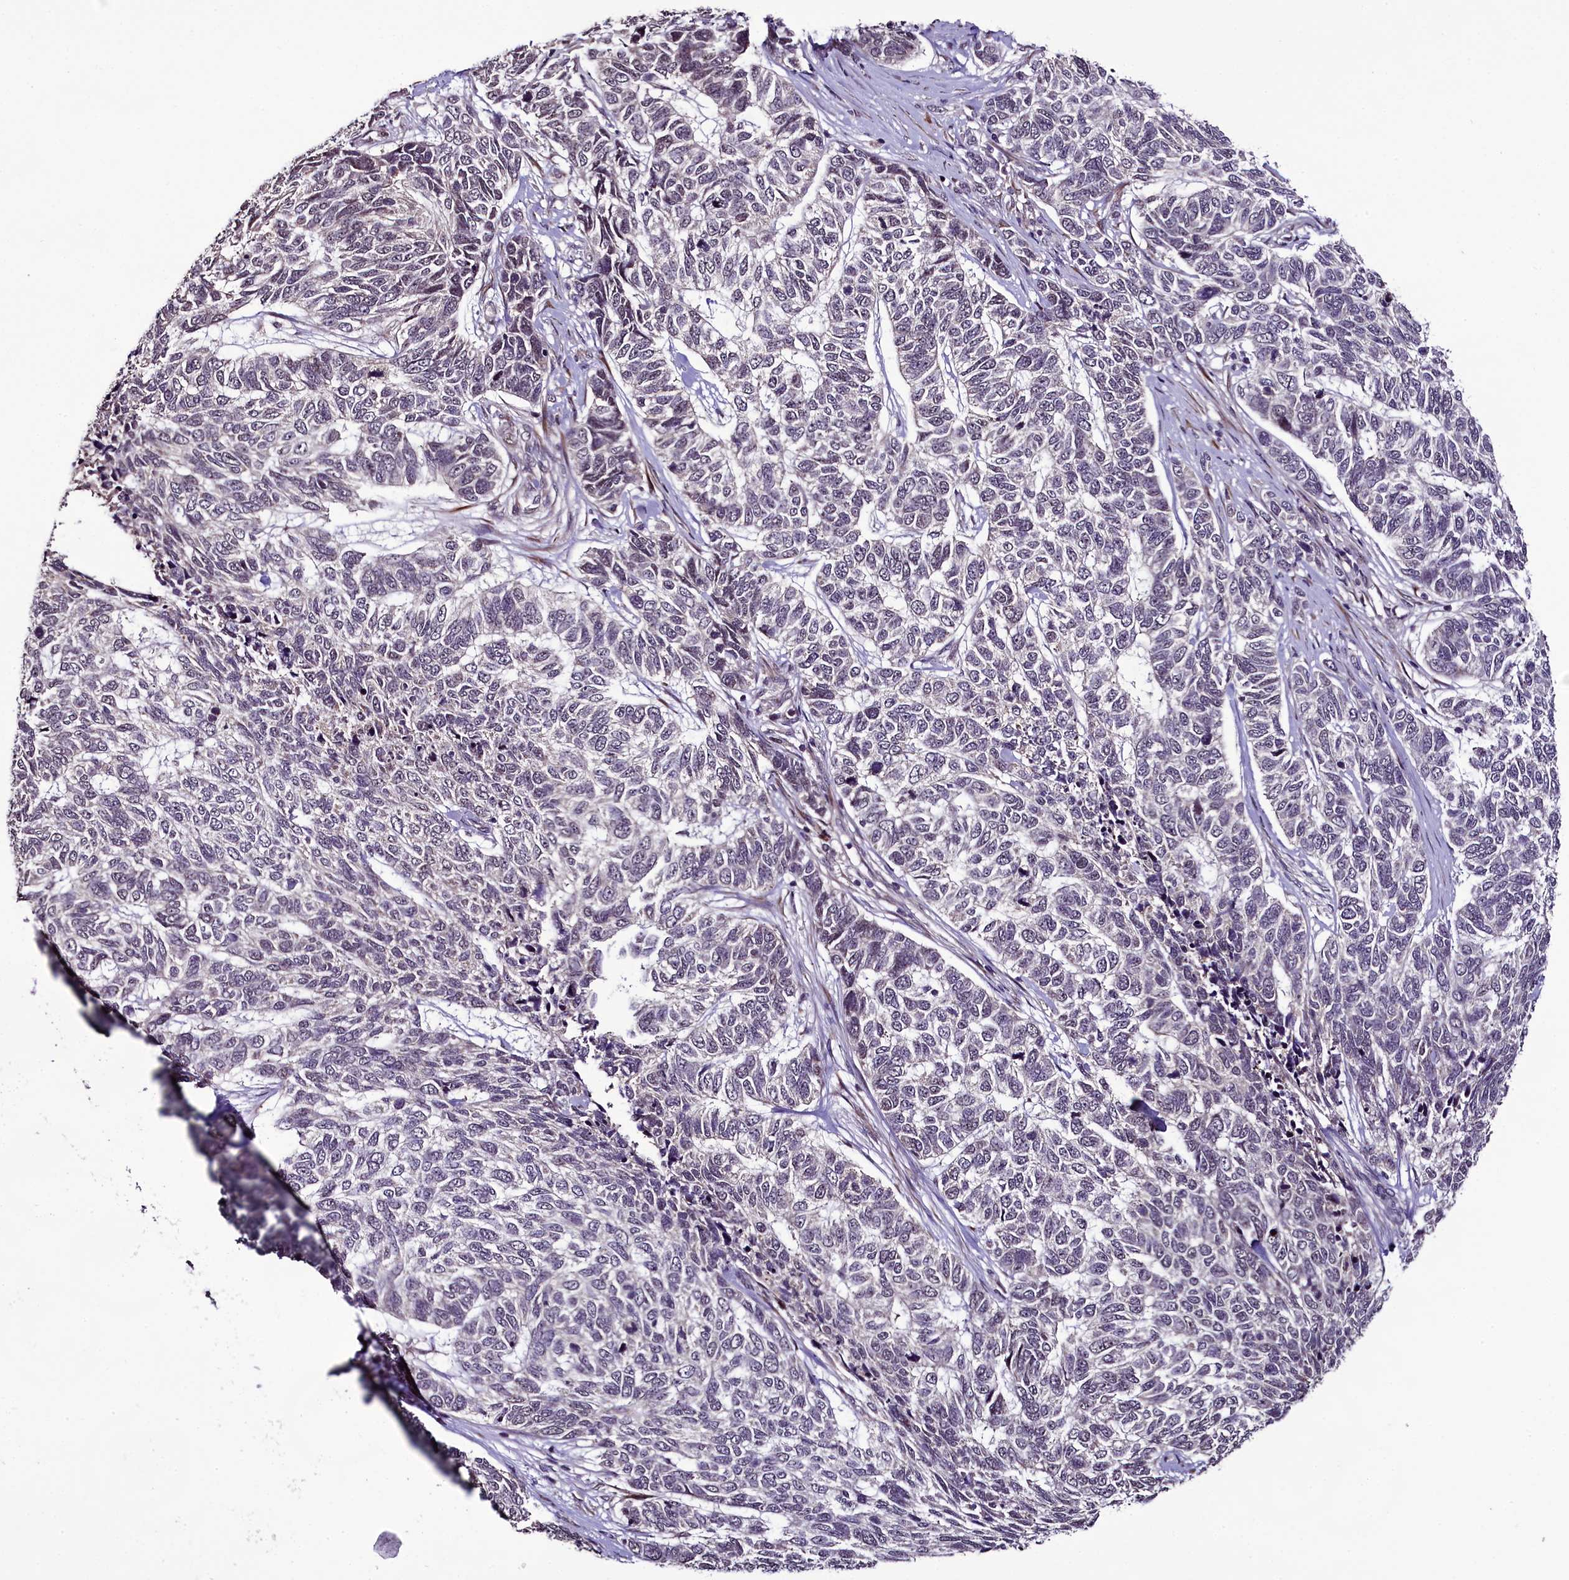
{"staining": {"intensity": "negative", "quantity": "none", "location": "none"}, "tissue": "skin cancer", "cell_type": "Tumor cells", "image_type": "cancer", "snomed": [{"axis": "morphology", "description": "Basal cell carcinoma"}, {"axis": "topography", "description": "Skin"}], "caption": "This is an immunohistochemistry (IHC) photomicrograph of human skin cancer. There is no staining in tumor cells.", "gene": "RPUSD2", "patient": {"sex": "female", "age": 65}}